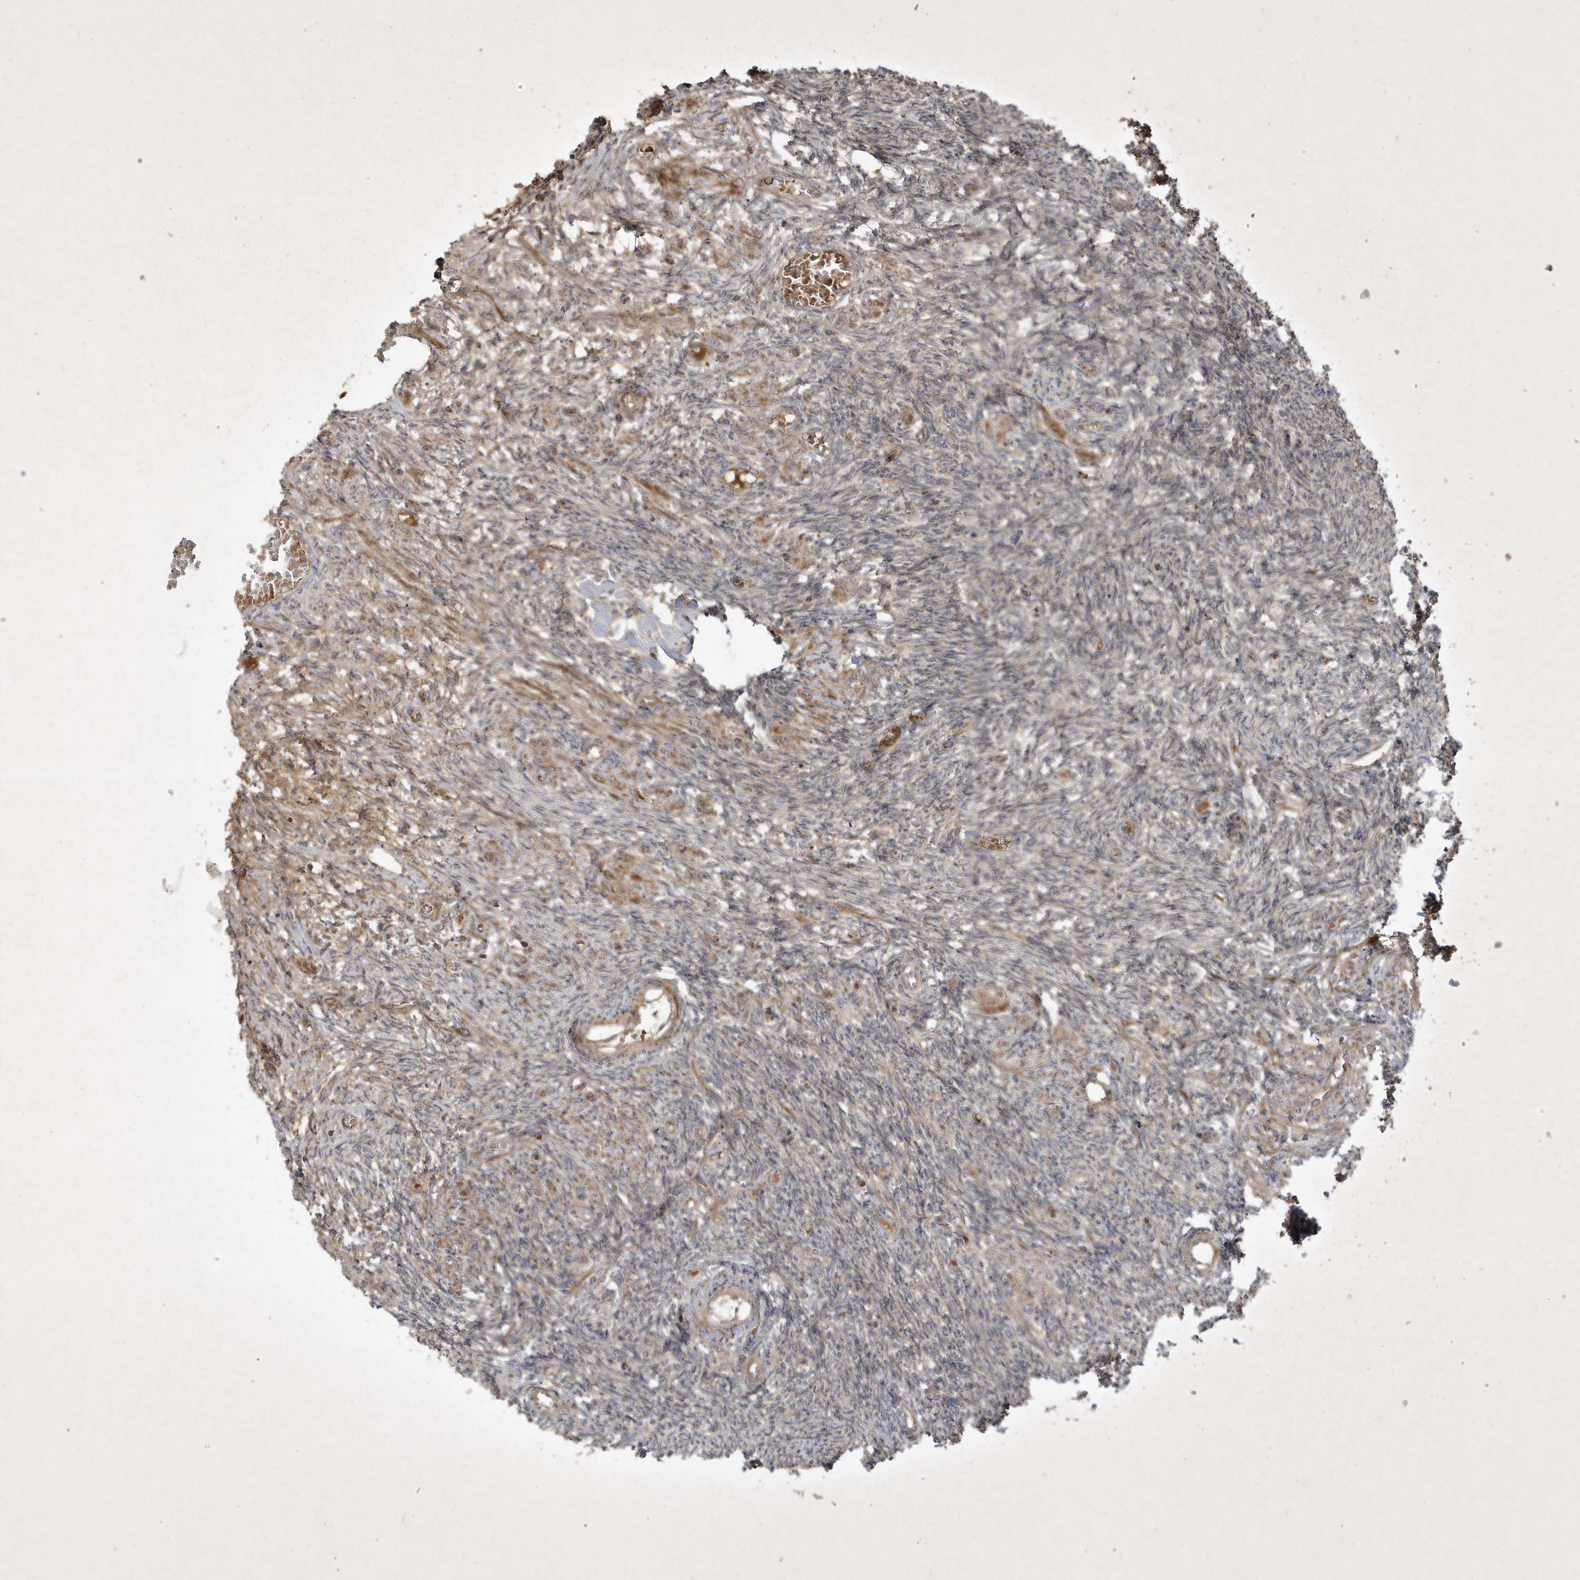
{"staining": {"intensity": "negative", "quantity": "none", "location": "none"}, "tissue": "ovary", "cell_type": "Ovarian stroma cells", "image_type": "normal", "snomed": [{"axis": "morphology", "description": "Normal tissue, NOS"}, {"axis": "topography", "description": "Ovary"}], "caption": "This is an IHC histopathology image of normal ovary. There is no expression in ovarian stroma cells.", "gene": "FAM83C", "patient": {"sex": "female", "age": 27}}